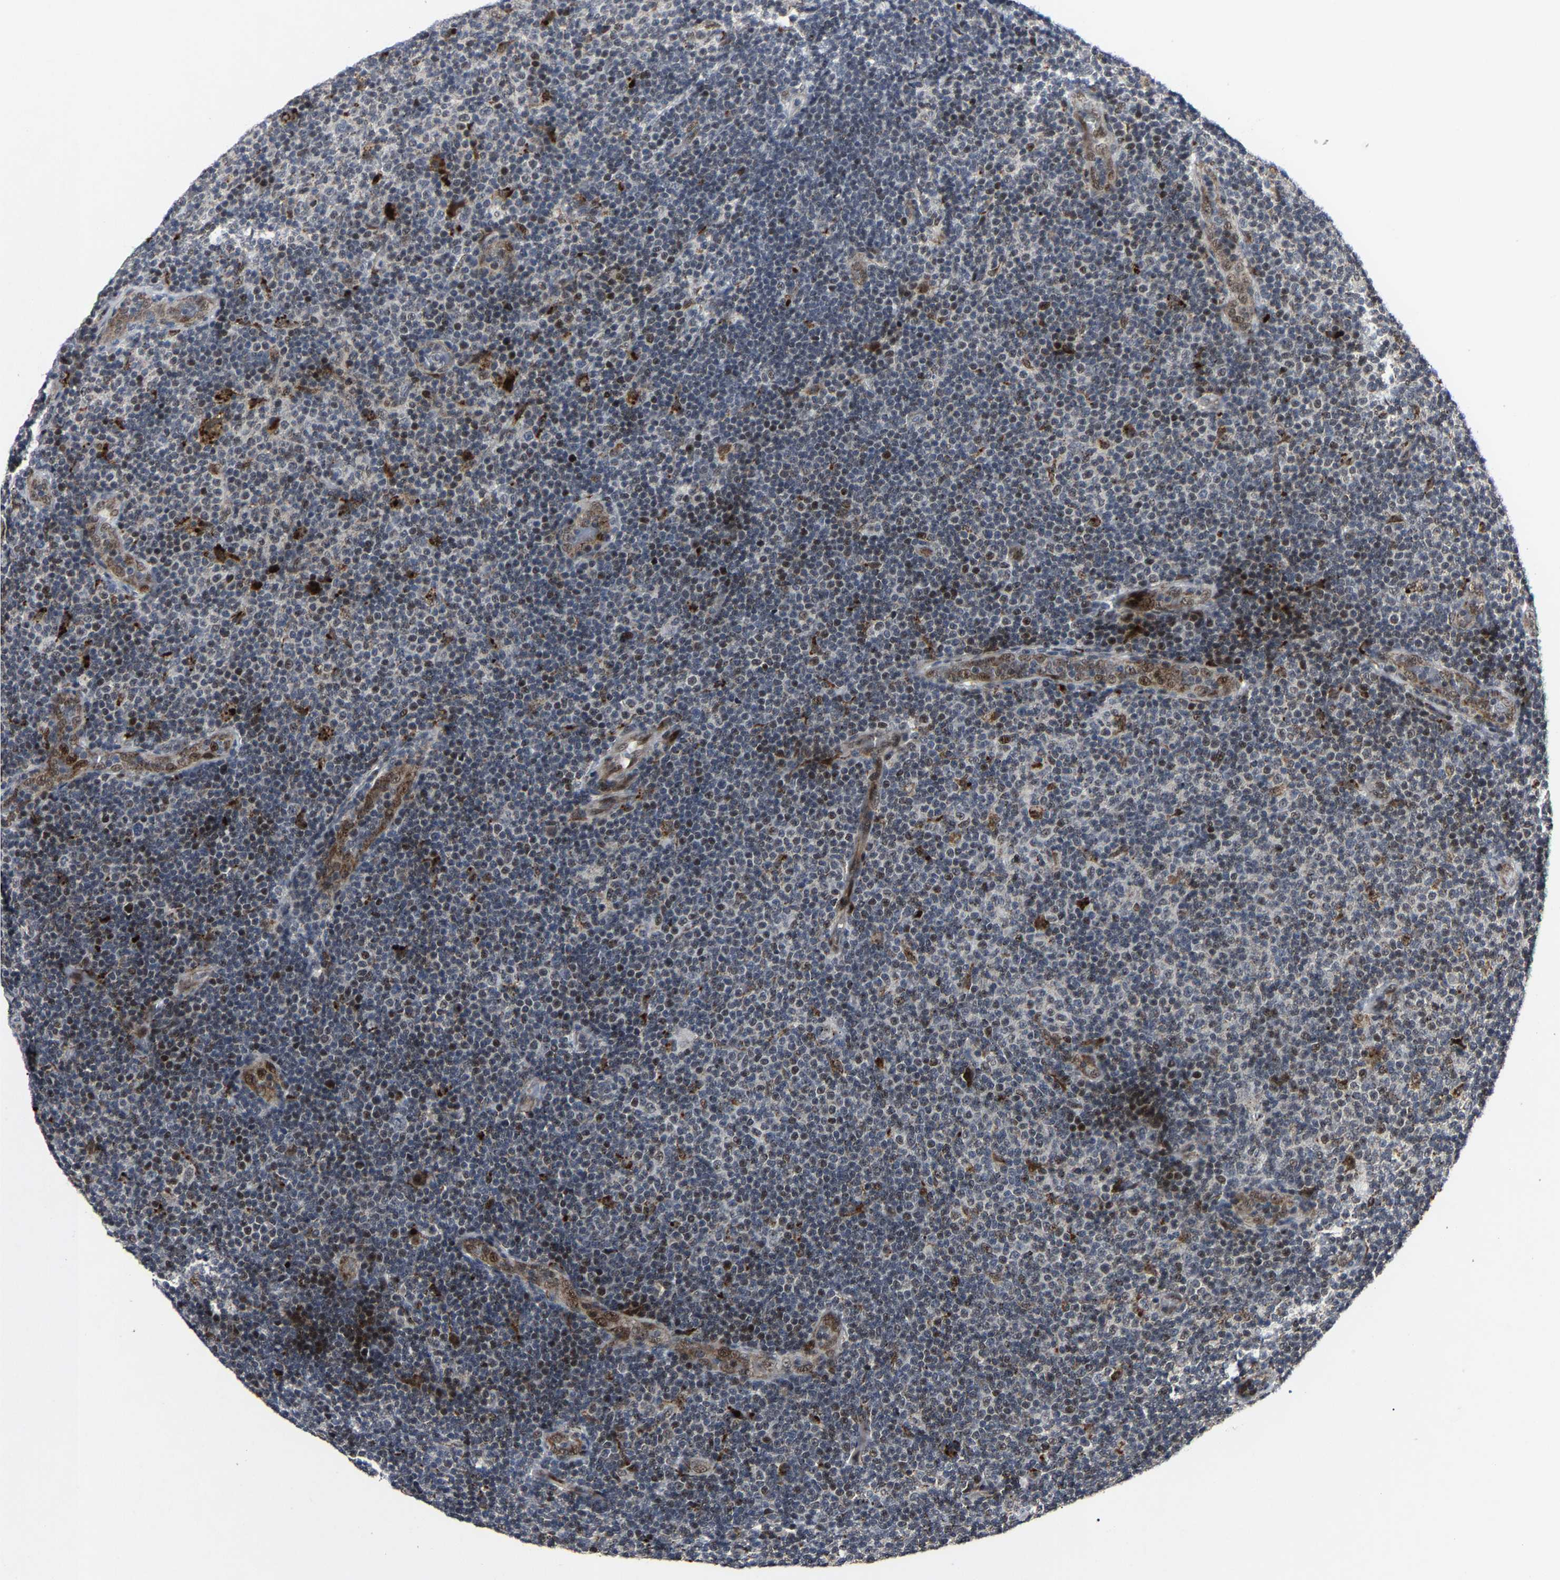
{"staining": {"intensity": "weak", "quantity": "25%-75%", "location": "nuclear"}, "tissue": "lymphoma", "cell_type": "Tumor cells", "image_type": "cancer", "snomed": [{"axis": "morphology", "description": "Malignant lymphoma, non-Hodgkin's type, Low grade"}, {"axis": "topography", "description": "Lymph node"}], "caption": "Low-grade malignant lymphoma, non-Hodgkin's type stained with immunohistochemistry (IHC) shows weak nuclear positivity in about 25%-75% of tumor cells.", "gene": "LSM8", "patient": {"sex": "male", "age": 83}}